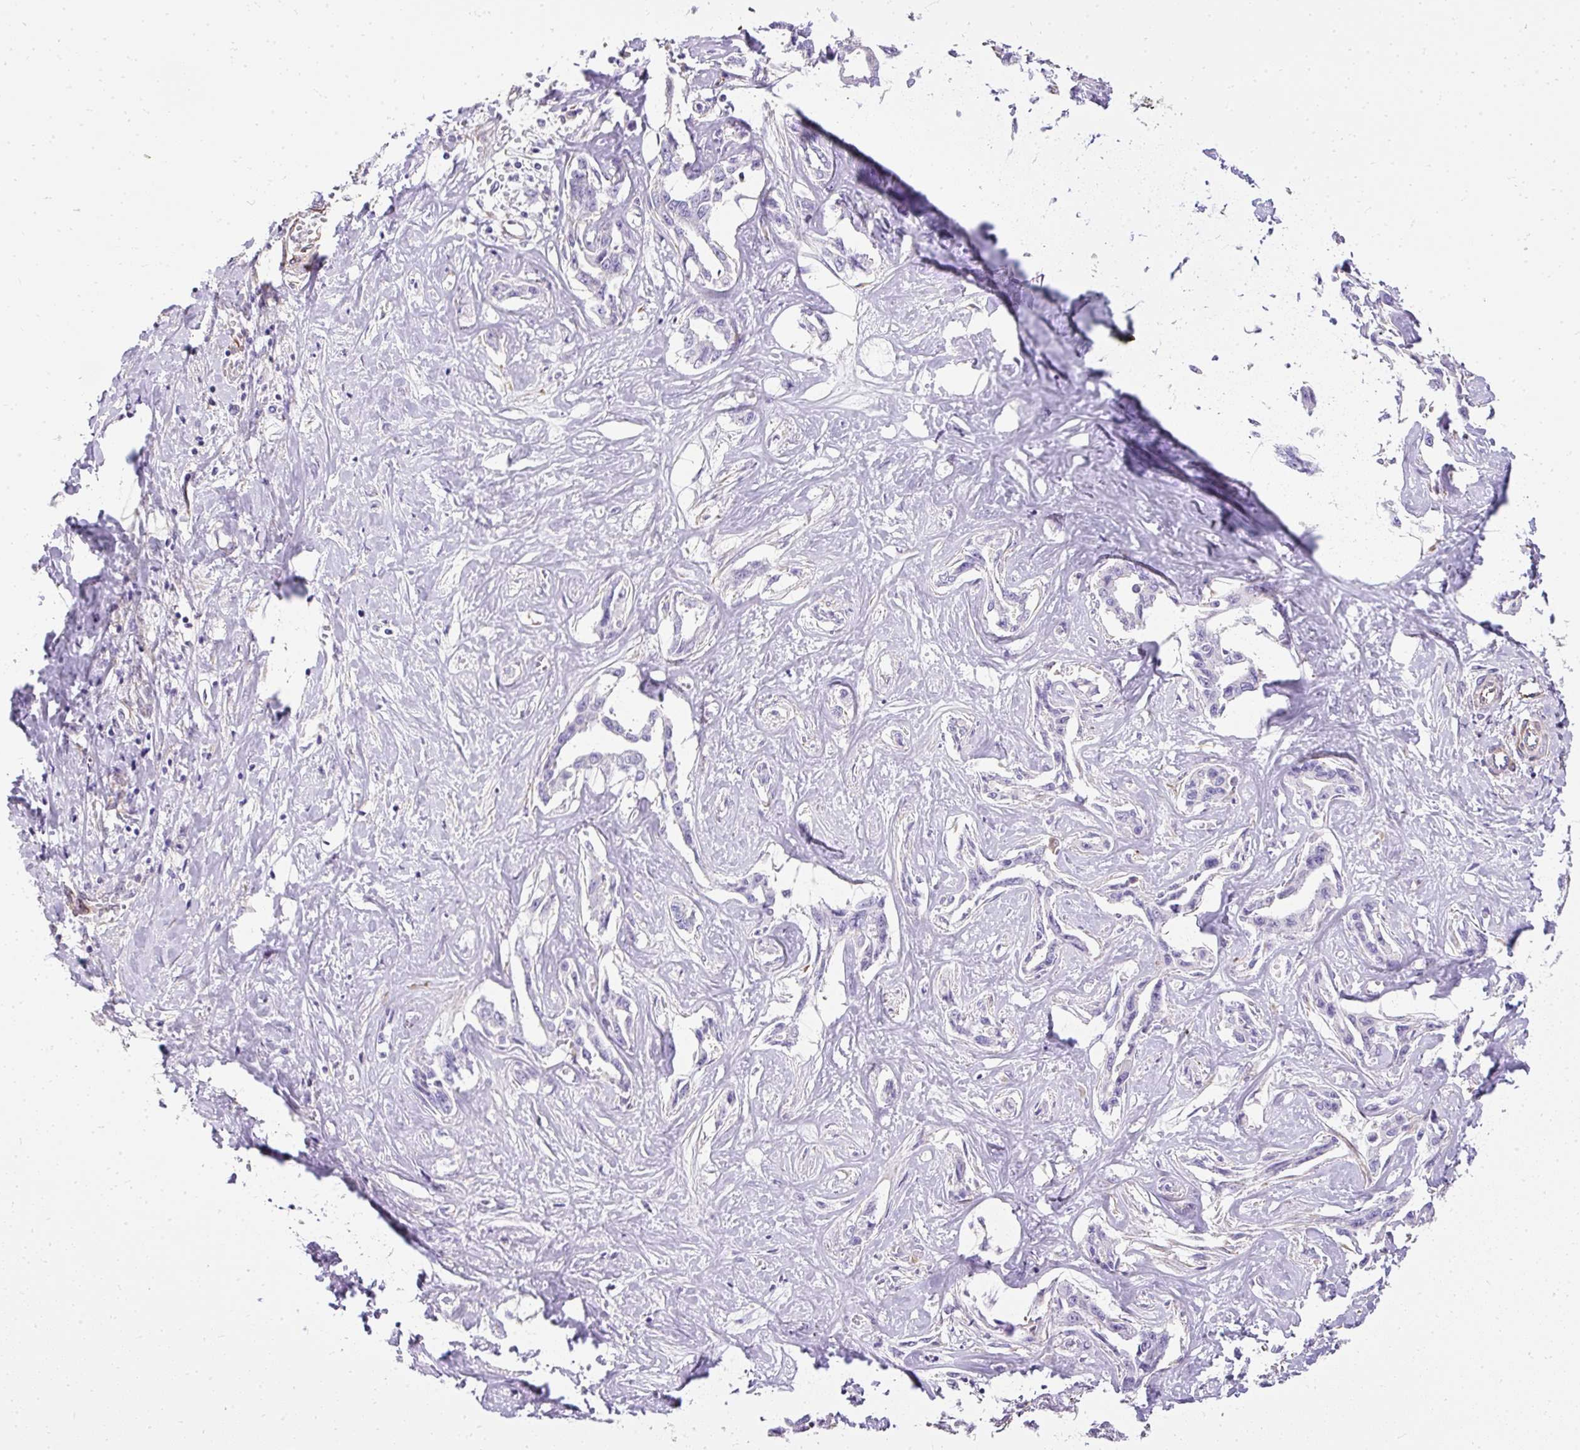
{"staining": {"intensity": "negative", "quantity": "none", "location": "none"}, "tissue": "liver cancer", "cell_type": "Tumor cells", "image_type": "cancer", "snomed": [{"axis": "morphology", "description": "Cholangiocarcinoma"}, {"axis": "topography", "description": "Liver"}], "caption": "Tumor cells show no significant protein positivity in liver cancer.", "gene": "PLS1", "patient": {"sex": "male", "age": 59}}